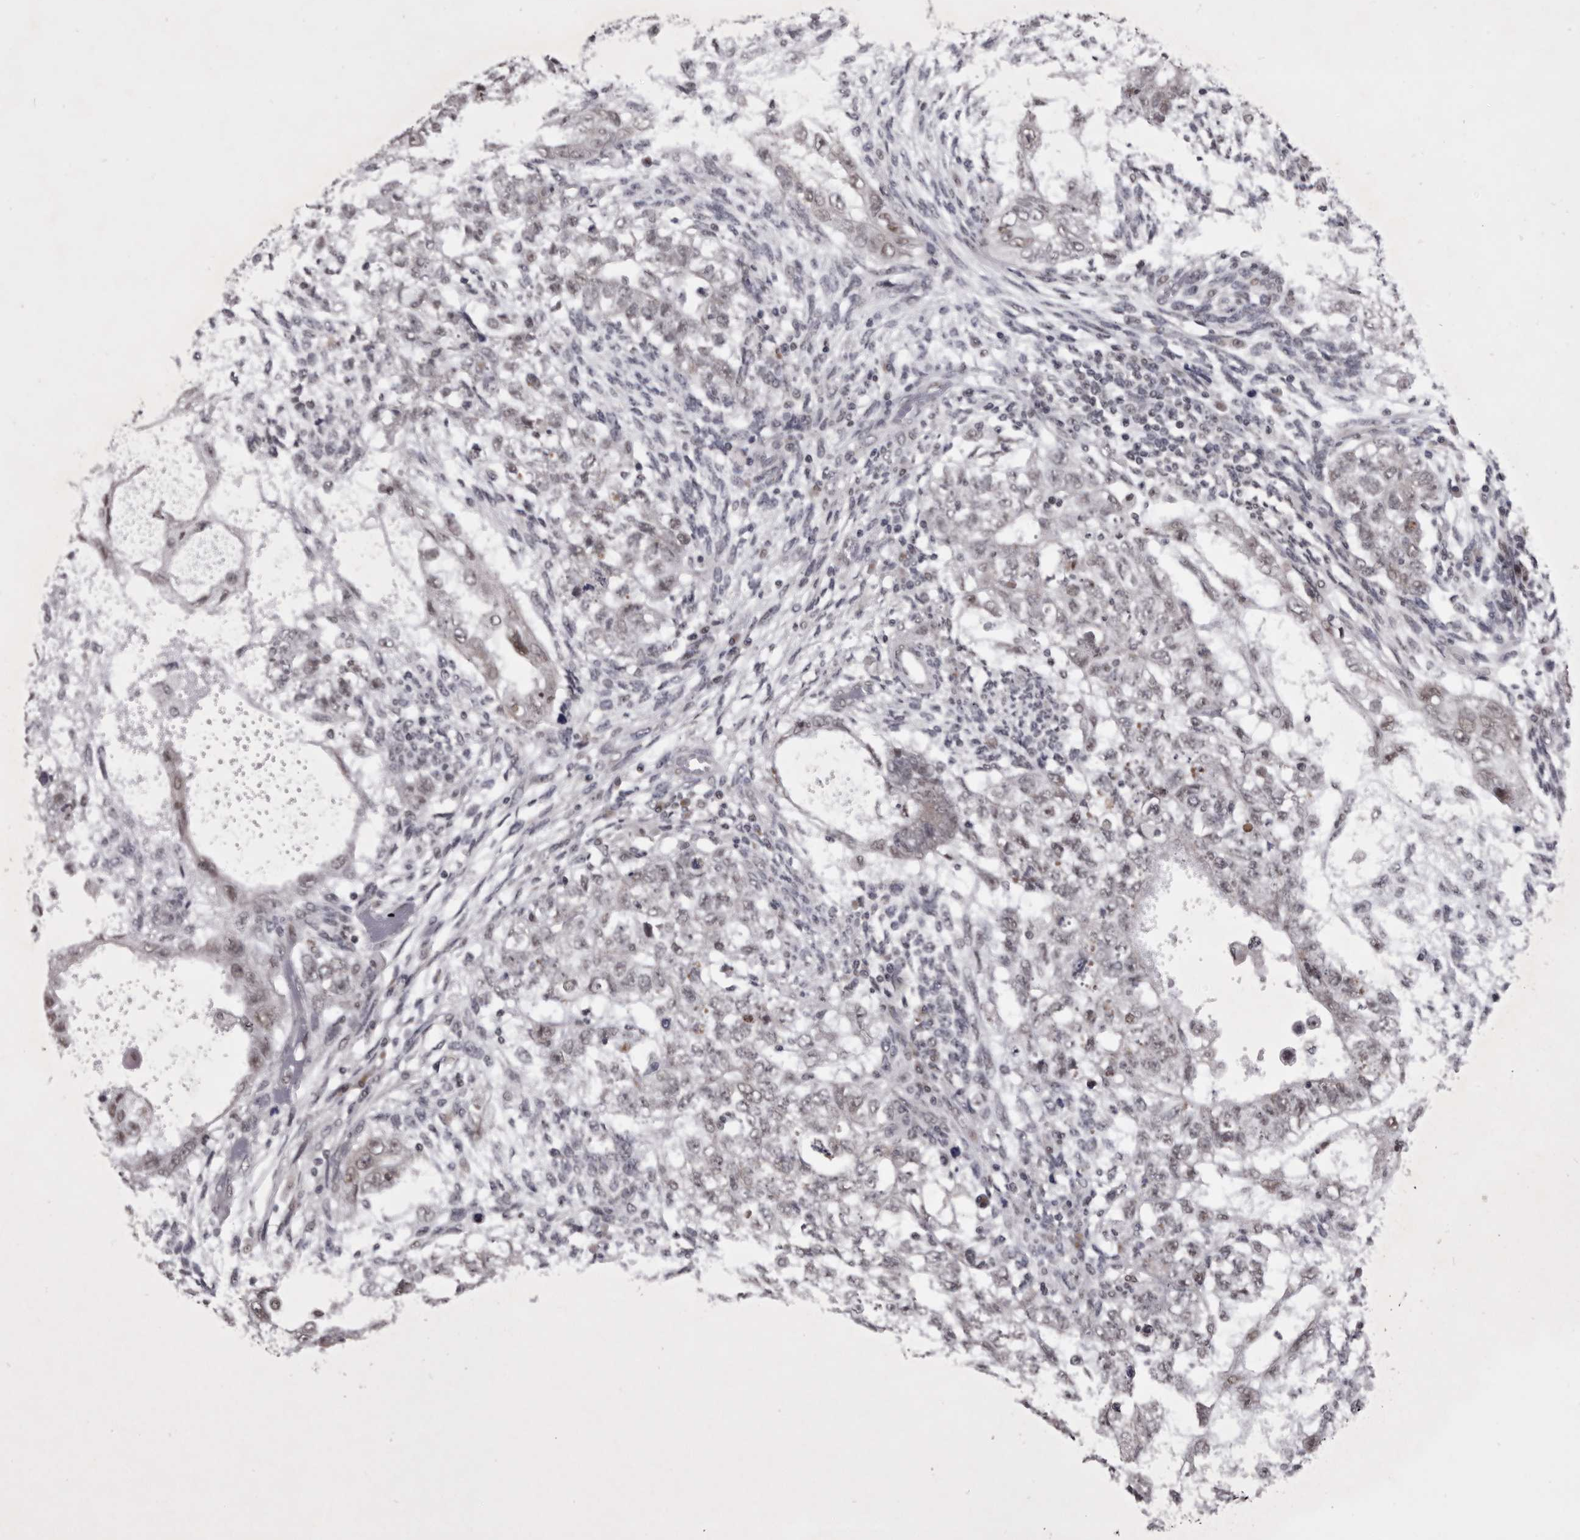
{"staining": {"intensity": "weak", "quantity": "<25%", "location": "nuclear"}, "tissue": "testis cancer", "cell_type": "Tumor cells", "image_type": "cancer", "snomed": [{"axis": "morphology", "description": "Normal tissue, NOS"}, {"axis": "morphology", "description": "Carcinoma, Embryonal, NOS"}, {"axis": "topography", "description": "Testis"}], "caption": "DAB (3,3'-diaminobenzidine) immunohistochemical staining of human testis cancer (embryonal carcinoma) reveals no significant expression in tumor cells.", "gene": "PRPF3", "patient": {"sex": "male", "age": 36}}